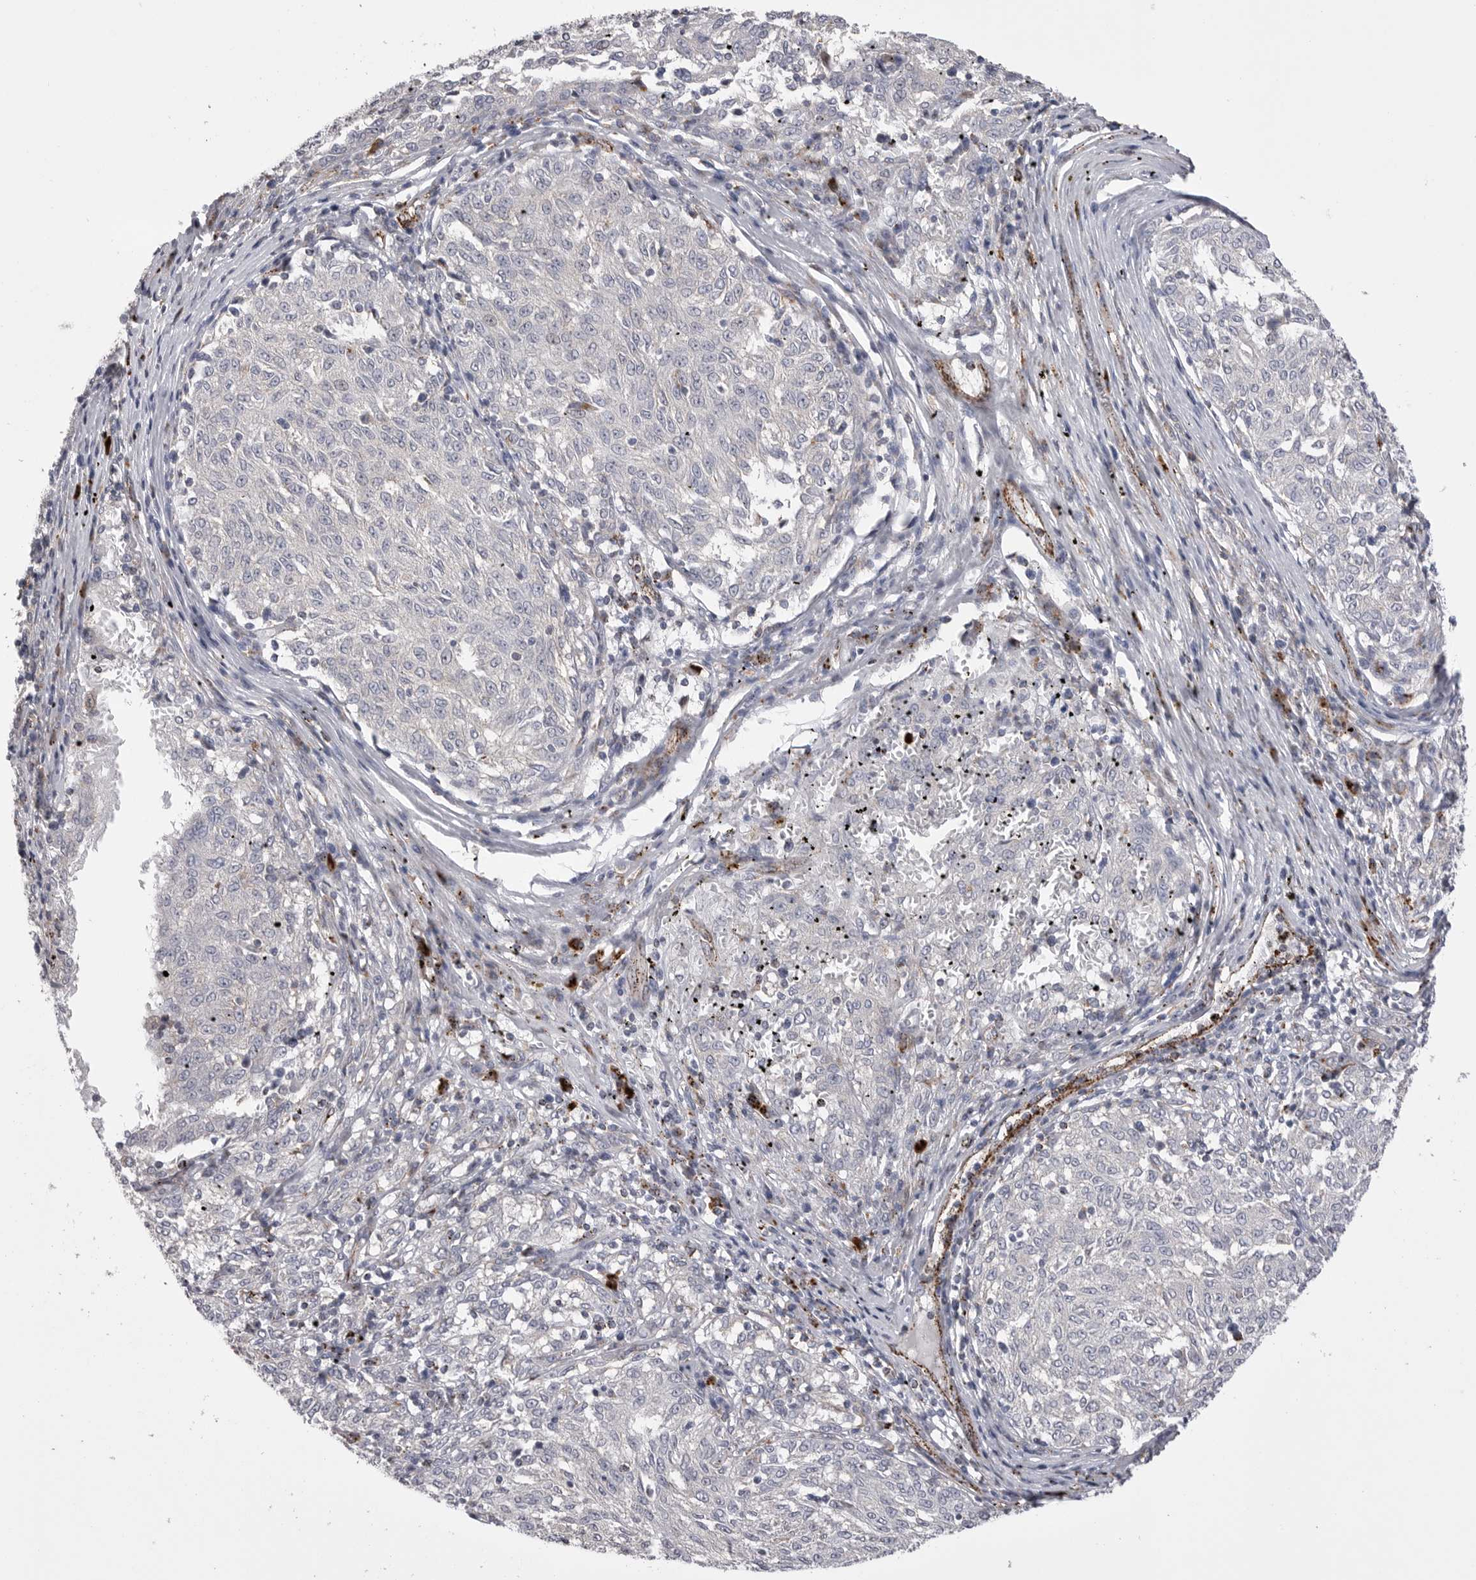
{"staining": {"intensity": "negative", "quantity": "none", "location": "none"}, "tissue": "melanoma", "cell_type": "Tumor cells", "image_type": "cancer", "snomed": [{"axis": "morphology", "description": "Malignant melanoma, NOS"}, {"axis": "topography", "description": "Skin"}], "caption": "Immunohistochemistry of human melanoma exhibits no staining in tumor cells.", "gene": "PSPN", "patient": {"sex": "female", "age": 72}}